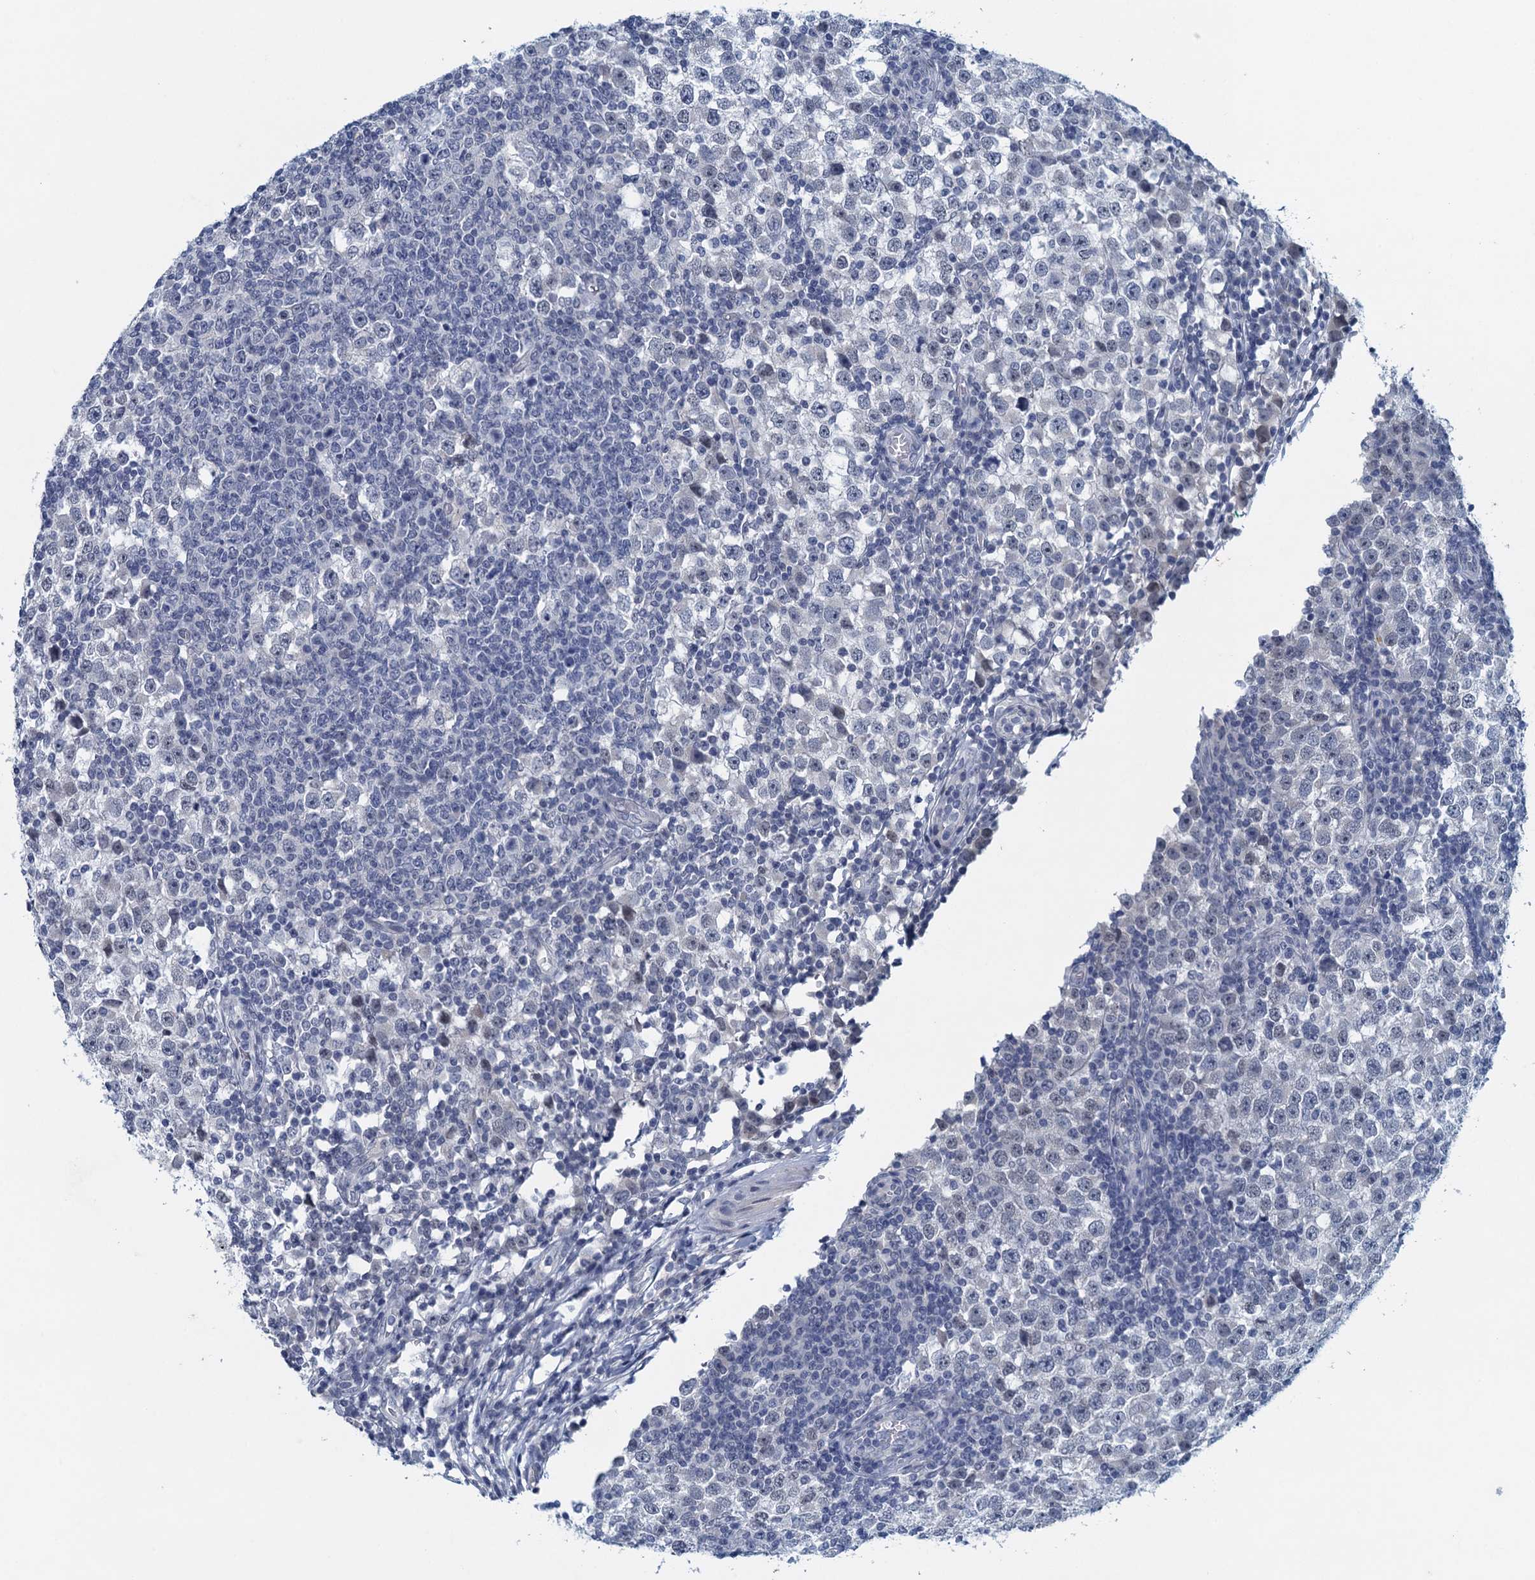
{"staining": {"intensity": "negative", "quantity": "none", "location": "none"}, "tissue": "testis cancer", "cell_type": "Tumor cells", "image_type": "cancer", "snomed": [{"axis": "morphology", "description": "Seminoma, NOS"}, {"axis": "topography", "description": "Testis"}], "caption": "This is a photomicrograph of immunohistochemistry staining of testis cancer (seminoma), which shows no positivity in tumor cells.", "gene": "ENSG00000131152", "patient": {"sex": "male", "age": 65}}